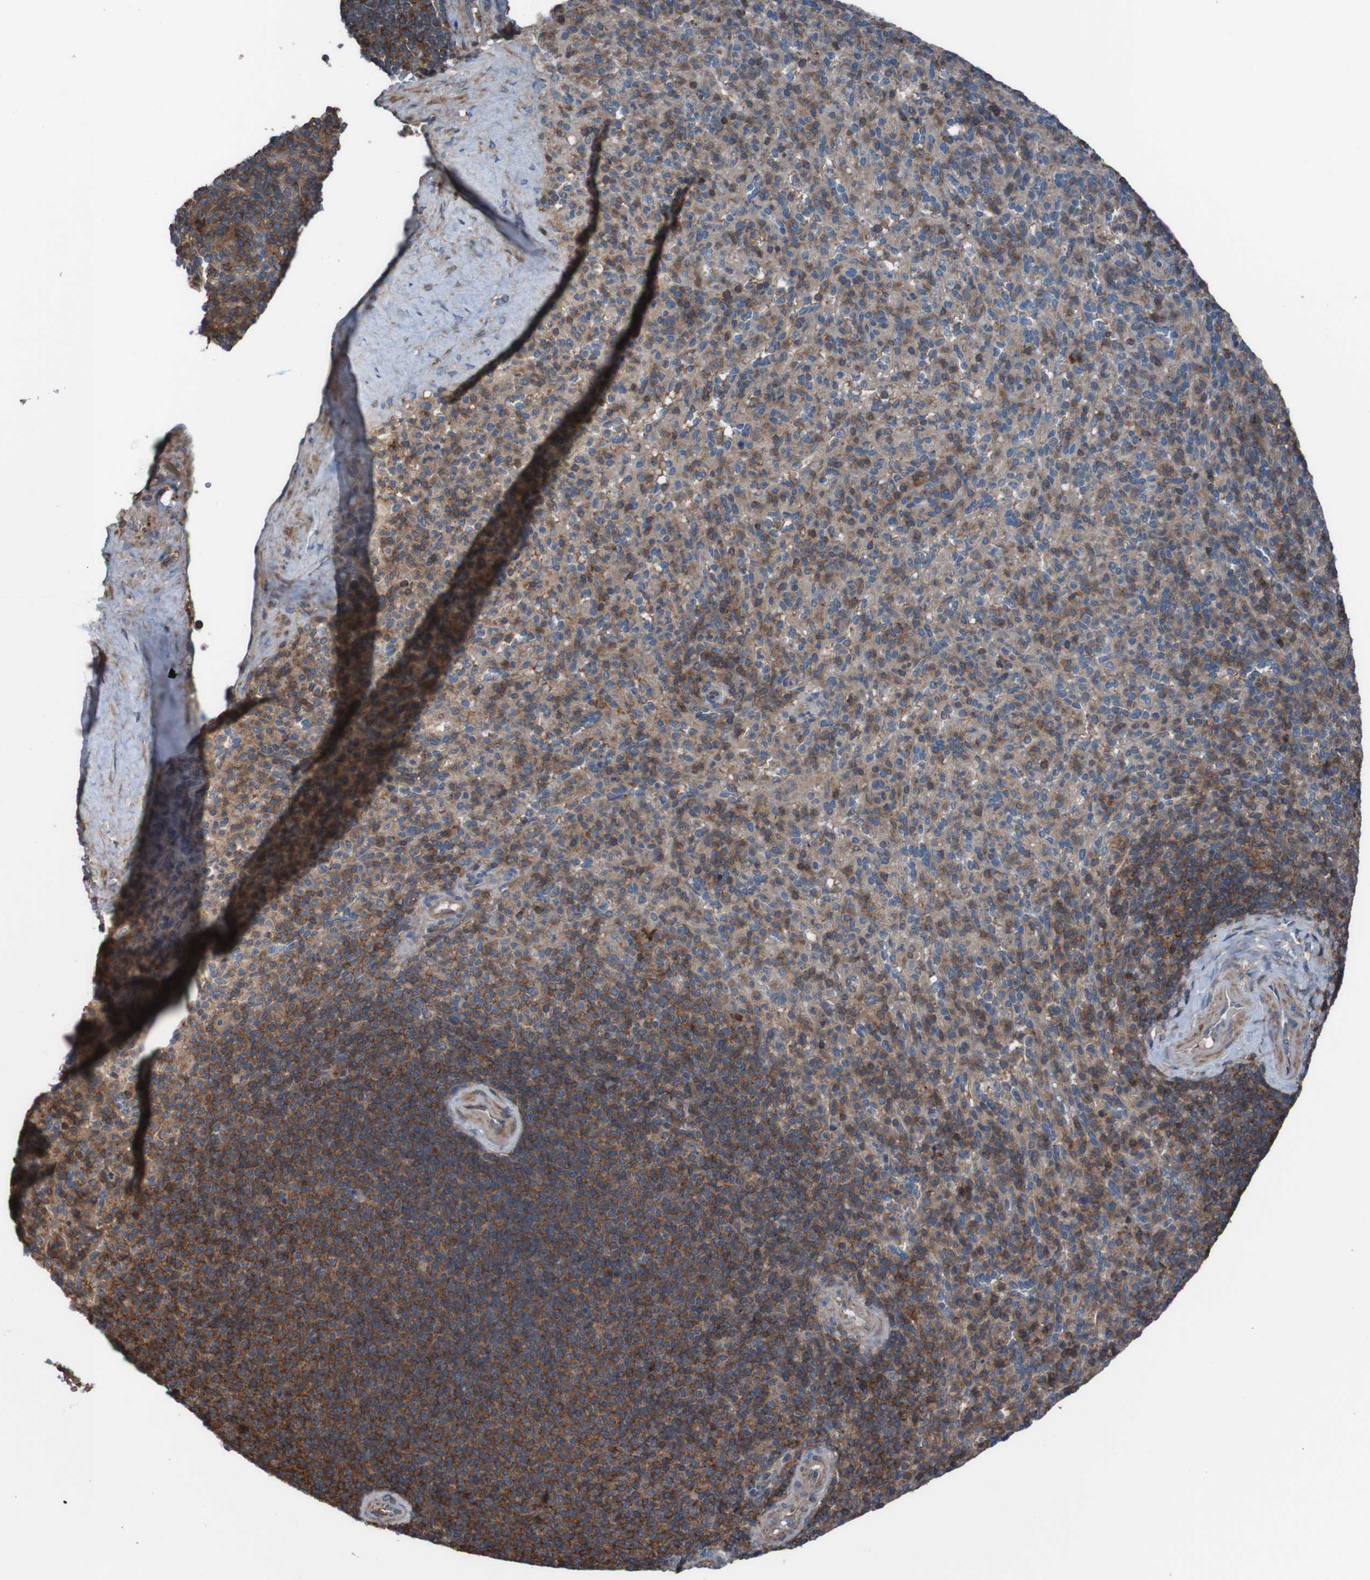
{"staining": {"intensity": "weak", "quantity": "25%-75%", "location": "cytoplasmic/membranous"}, "tissue": "spleen", "cell_type": "Cells in red pulp", "image_type": "normal", "snomed": [{"axis": "morphology", "description": "Normal tissue, NOS"}, {"axis": "topography", "description": "Spleen"}], "caption": "Cells in red pulp exhibit low levels of weak cytoplasmic/membranous positivity in about 25%-75% of cells in normal human spleen.", "gene": "PDGFB", "patient": {"sex": "male", "age": 36}}